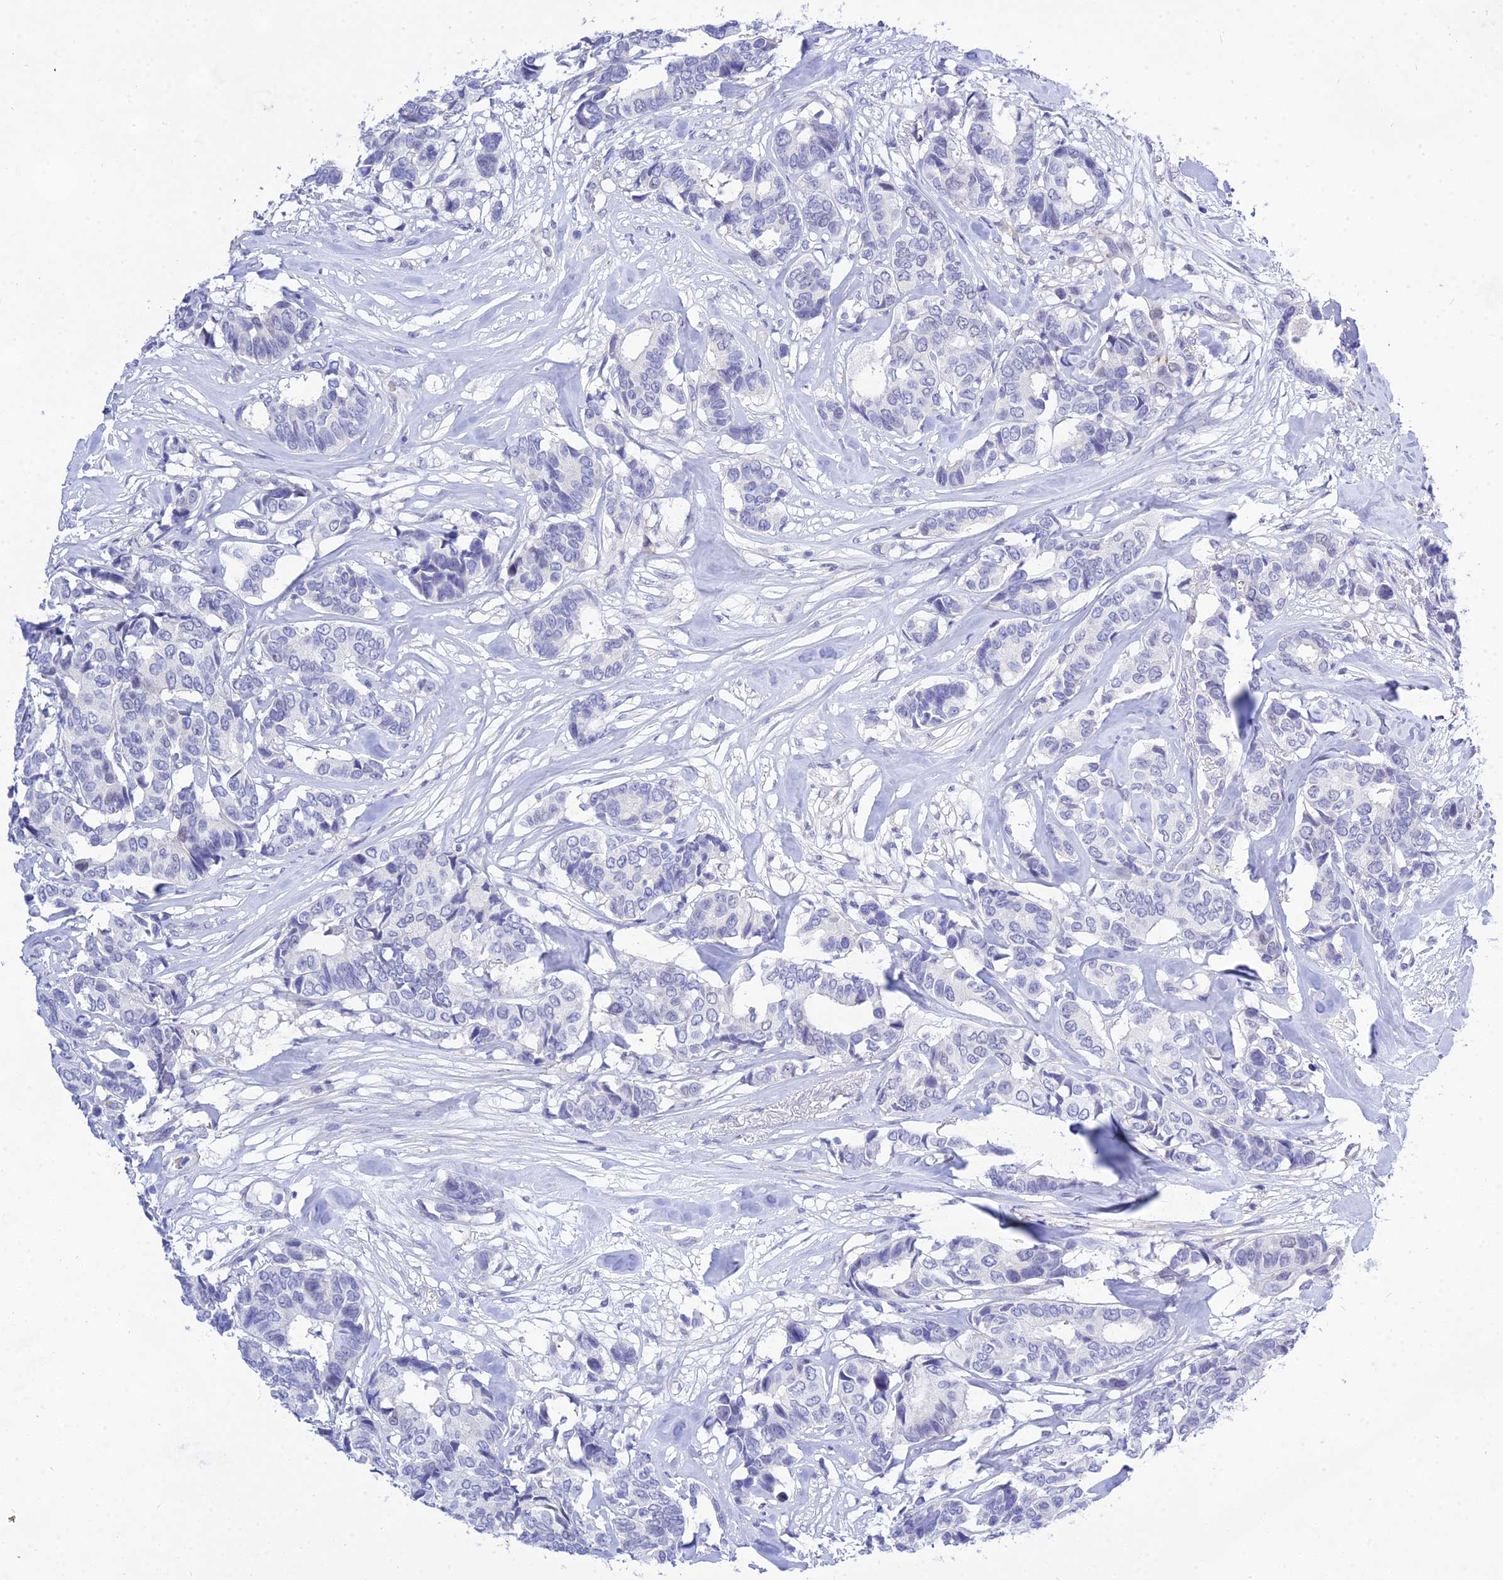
{"staining": {"intensity": "negative", "quantity": "none", "location": "none"}, "tissue": "breast cancer", "cell_type": "Tumor cells", "image_type": "cancer", "snomed": [{"axis": "morphology", "description": "Duct carcinoma"}, {"axis": "topography", "description": "Breast"}], "caption": "Human invasive ductal carcinoma (breast) stained for a protein using immunohistochemistry (IHC) exhibits no staining in tumor cells.", "gene": "DEFB107A", "patient": {"sex": "female", "age": 87}}